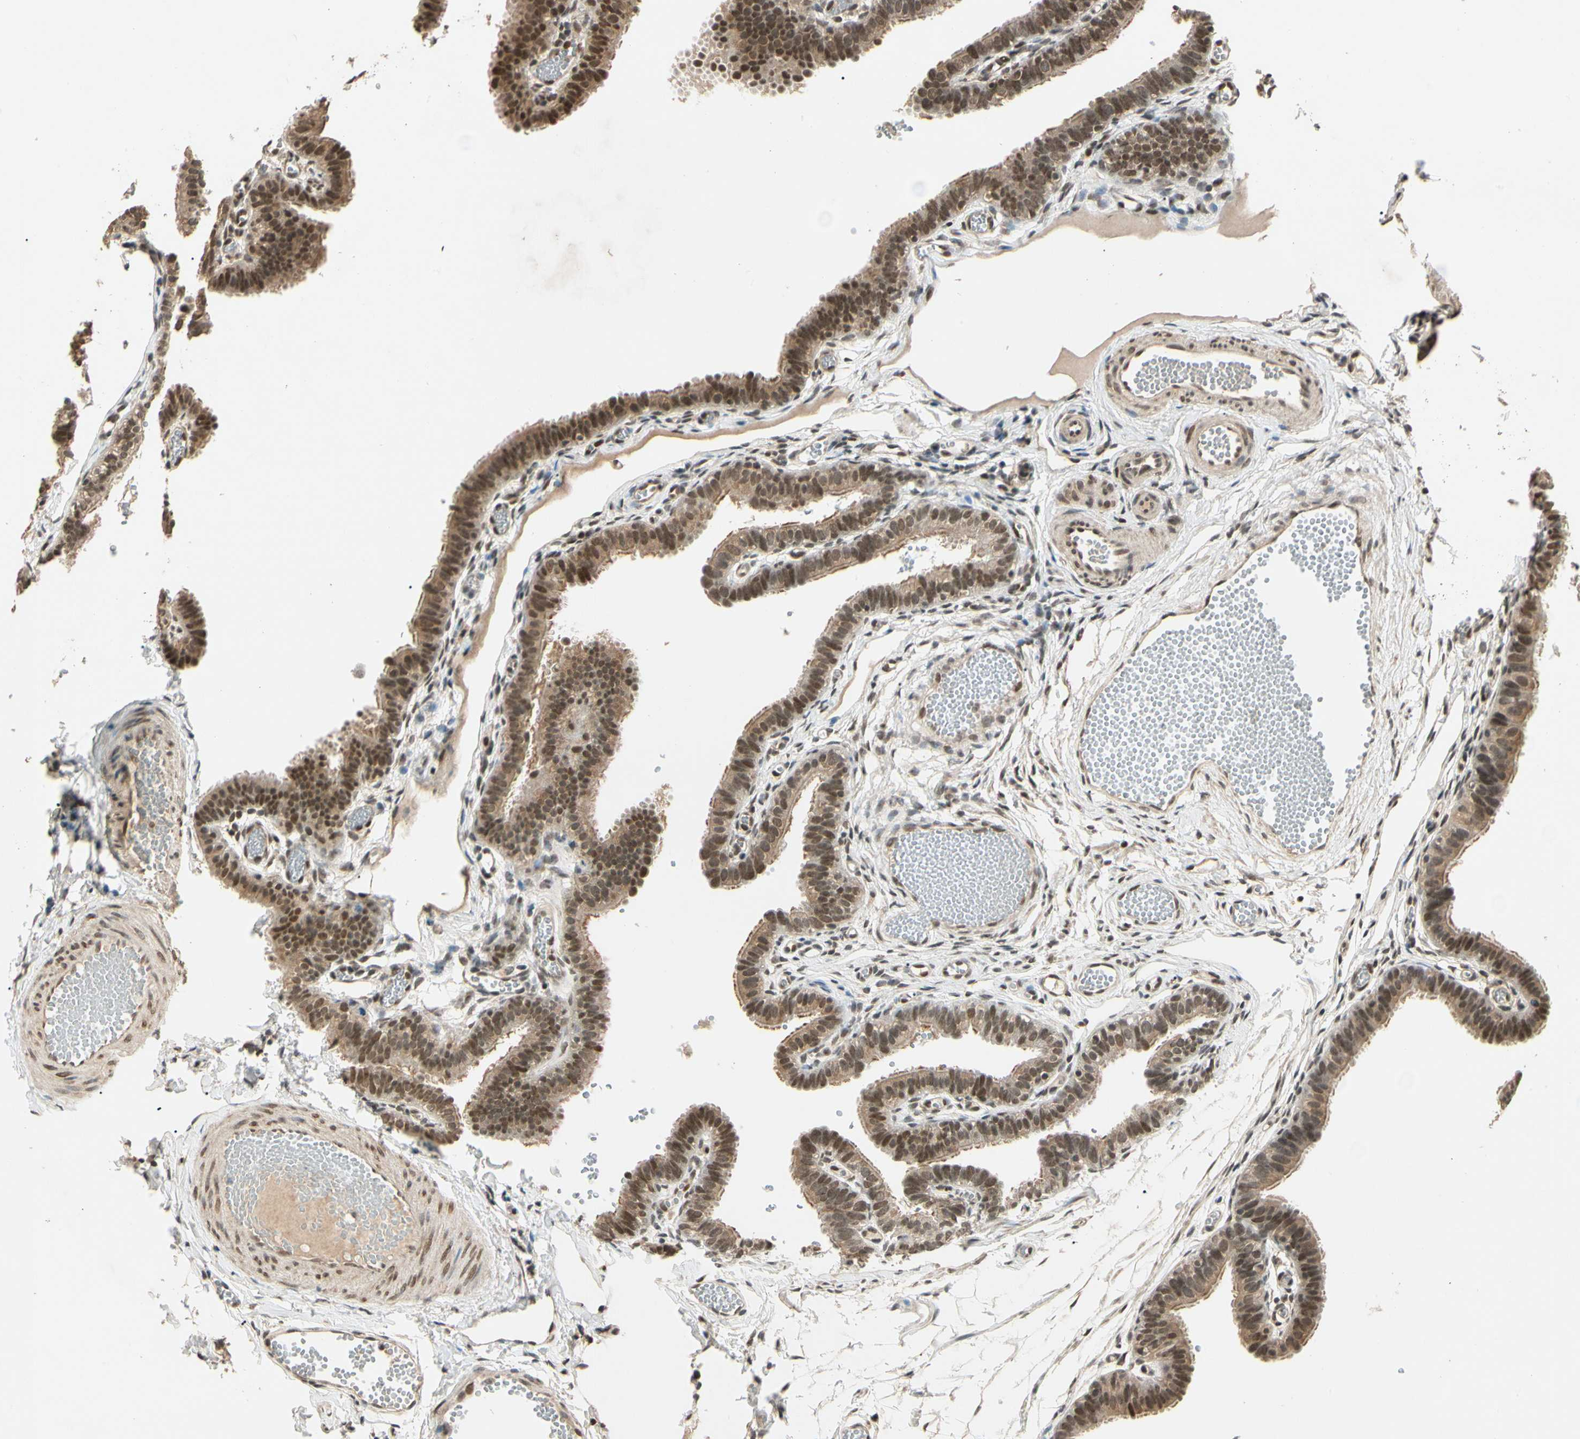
{"staining": {"intensity": "moderate", "quantity": ">75%", "location": "cytoplasmic/membranous,nuclear"}, "tissue": "fallopian tube", "cell_type": "Glandular cells", "image_type": "normal", "snomed": [{"axis": "morphology", "description": "Normal tissue, NOS"}, {"axis": "topography", "description": "Fallopian tube"}, {"axis": "topography", "description": "Placenta"}], "caption": "Immunohistochemical staining of unremarkable human fallopian tube displays >75% levels of moderate cytoplasmic/membranous,nuclear protein positivity in about >75% of glandular cells.", "gene": "ZSCAN12", "patient": {"sex": "female", "age": 34}}